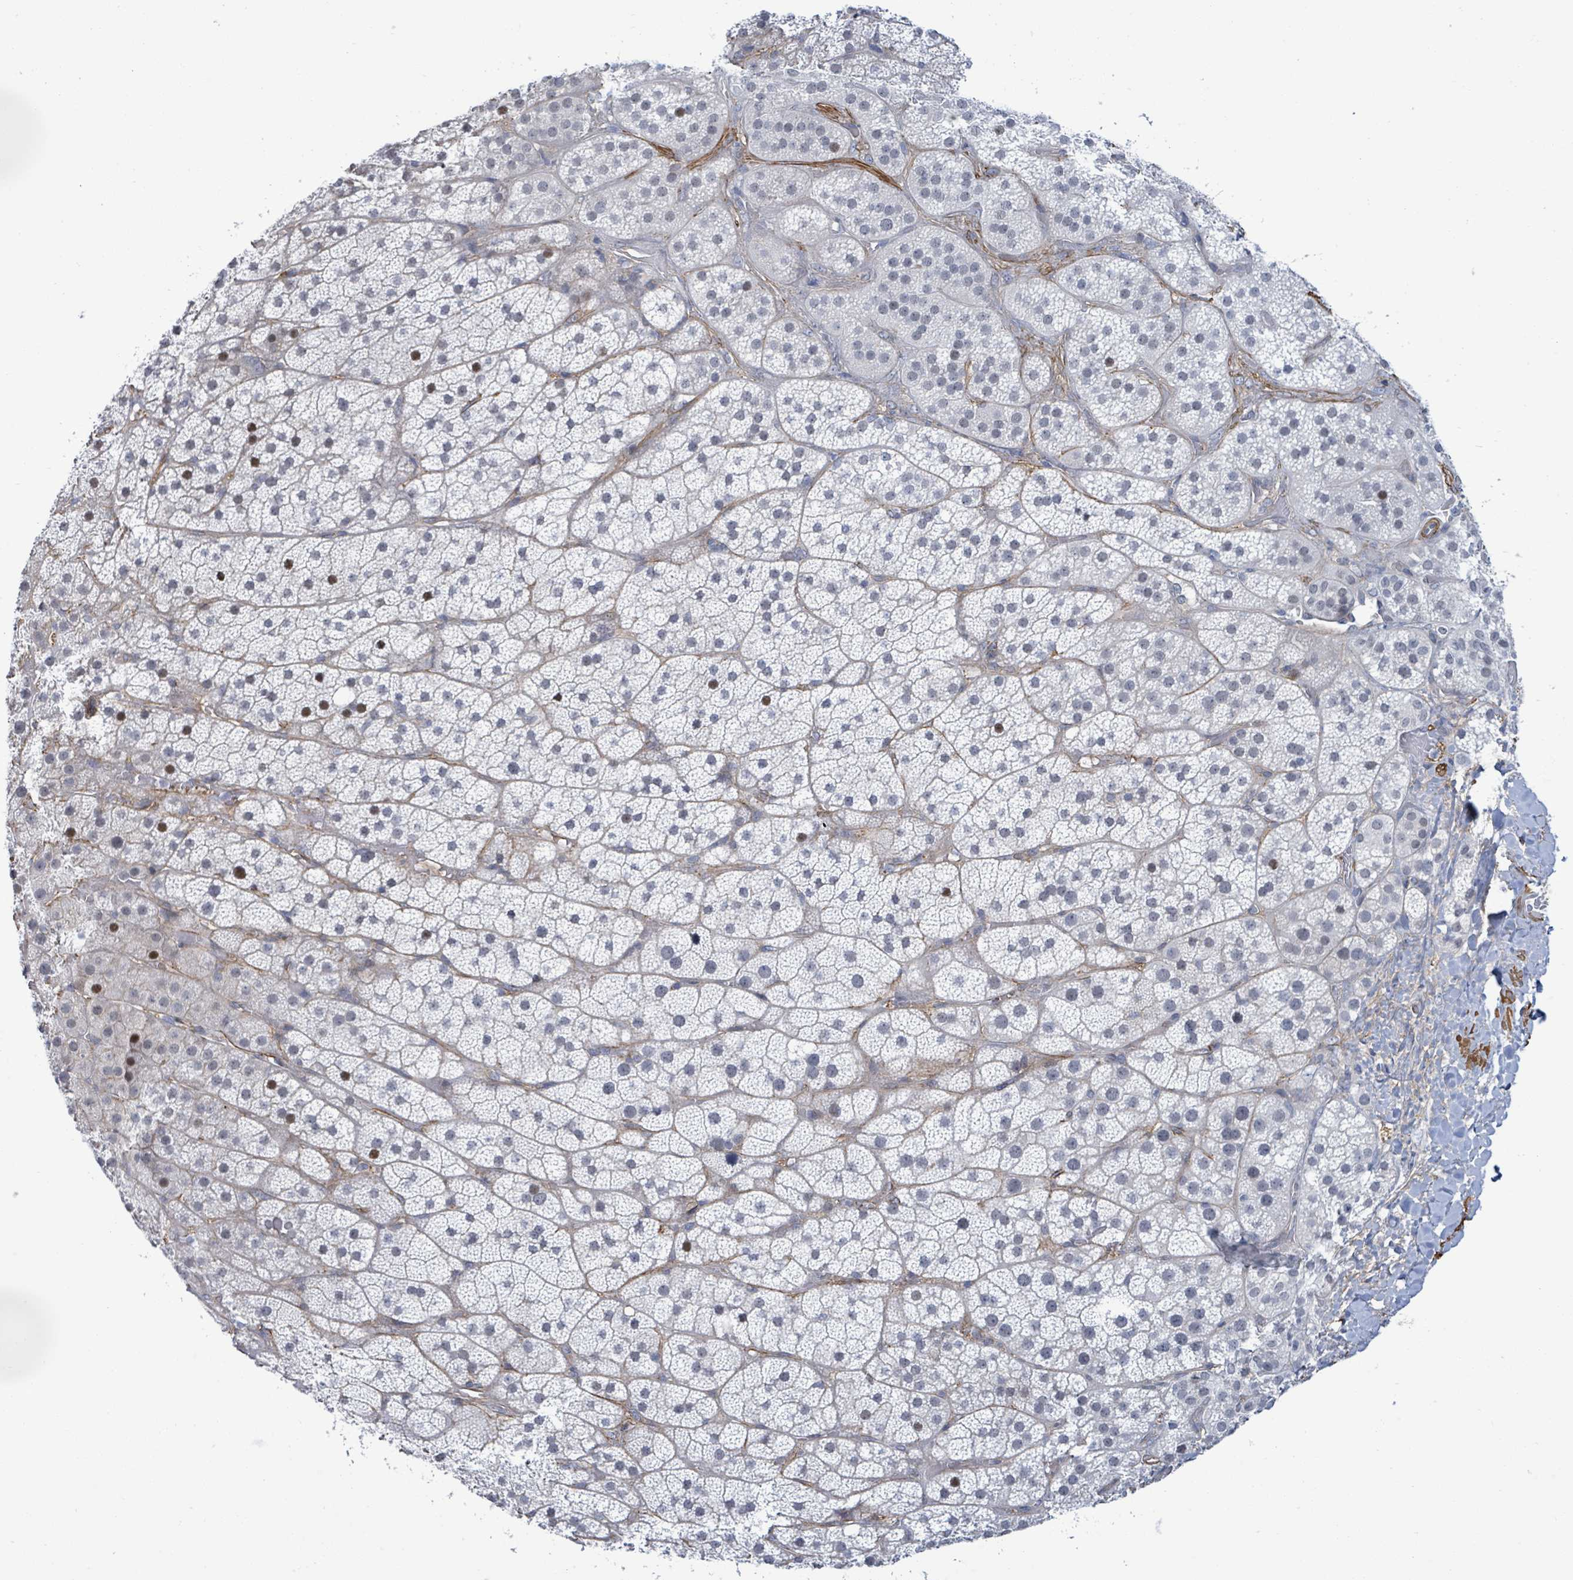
{"staining": {"intensity": "negative", "quantity": "none", "location": "none"}, "tissue": "adrenal gland", "cell_type": "Glandular cells", "image_type": "normal", "snomed": [{"axis": "morphology", "description": "Normal tissue, NOS"}, {"axis": "topography", "description": "Adrenal gland"}], "caption": "Immunohistochemistry of benign human adrenal gland demonstrates no positivity in glandular cells.", "gene": "DMRTC1B", "patient": {"sex": "male", "age": 57}}